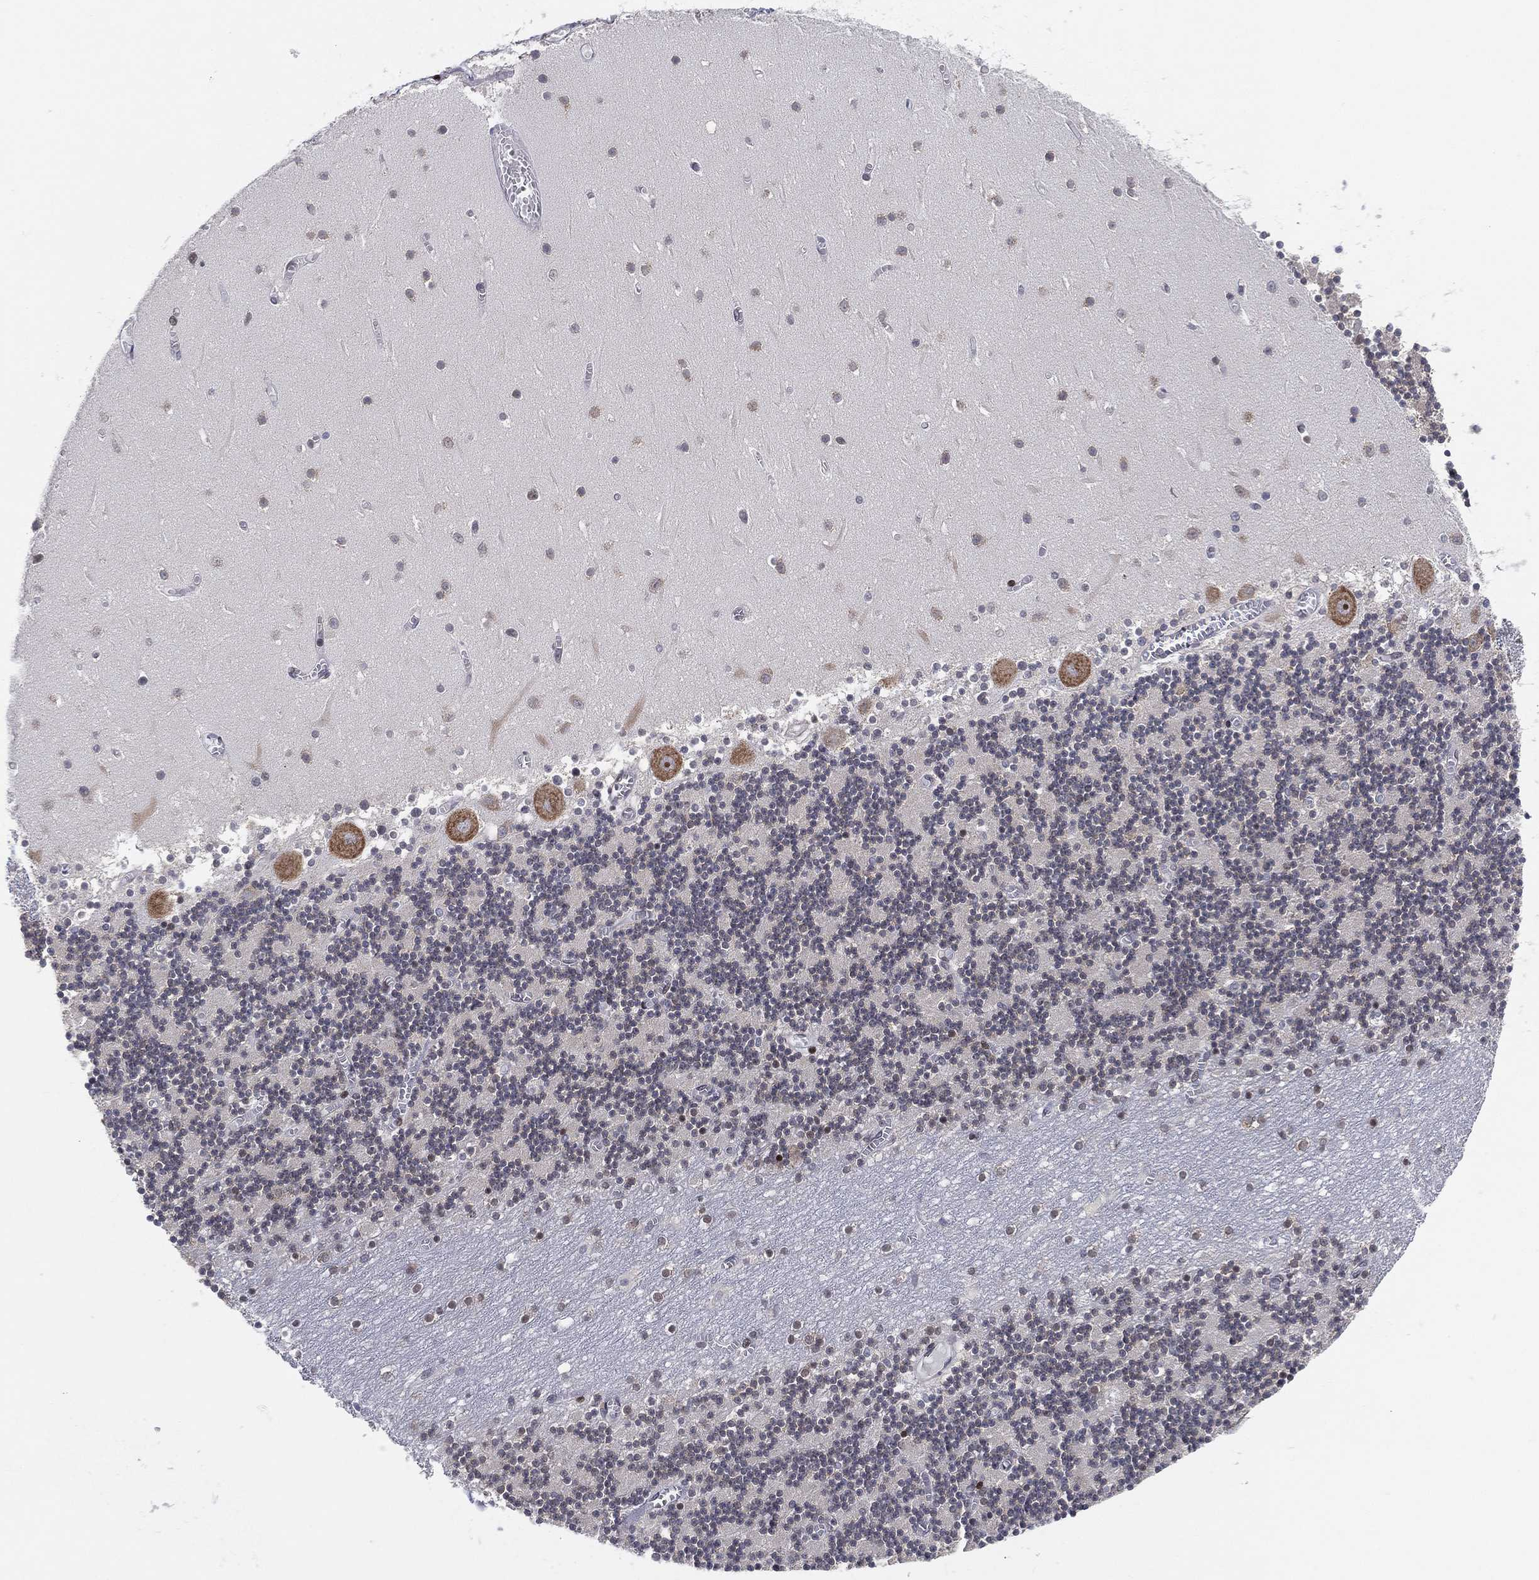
{"staining": {"intensity": "weak", "quantity": "<25%", "location": "nuclear"}, "tissue": "cerebellum", "cell_type": "Cells in granular layer", "image_type": "normal", "snomed": [{"axis": "morphology", "description": "Normal tissue, NOS"}, {"axis": "topography", "description": "Cerebellum"}], "caption": "IHC of unremarkable cerebellum shows no positivity in cells in granular layer.", "gene": "TMTC4", "patient": {"sex": "female", "age": 28}}